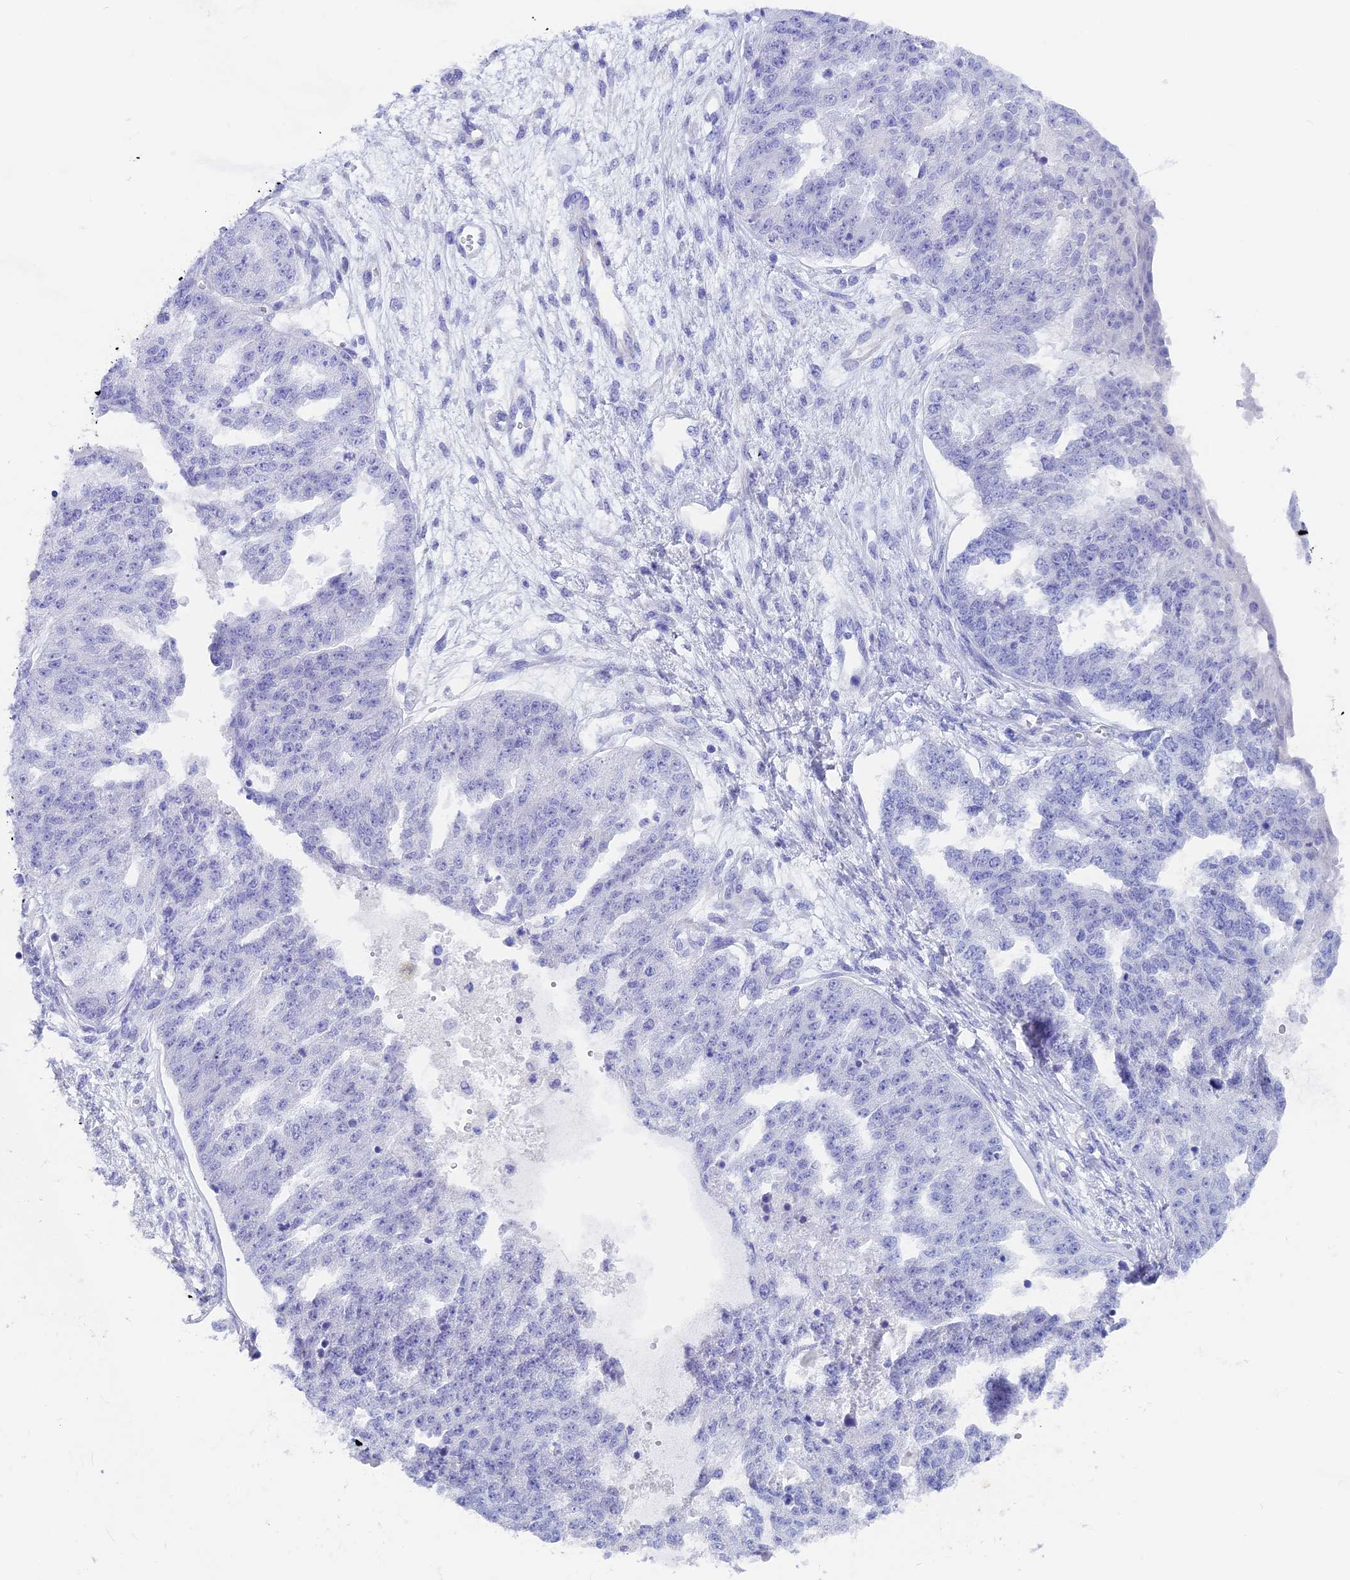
{"staining": {"intensity": "negative", "quantity": "none", "location": "none"}, "tissue": "ovarian cancer", "cell_type": "Tumor cells", "image_type": "cancer", "snomed": [{"axis": "morphology", "description": "Cystadenocarcinoma, serous, NOS"}, {"axis": "topography", "description": "Ovary"}], "caption": "A micrograph of ovarian serous cystadenocarcinoma stained for a protein shows no brown staining in tumor cells.", "gene": "GNGT2", "patient": {"sex": "female", "age": 58}}